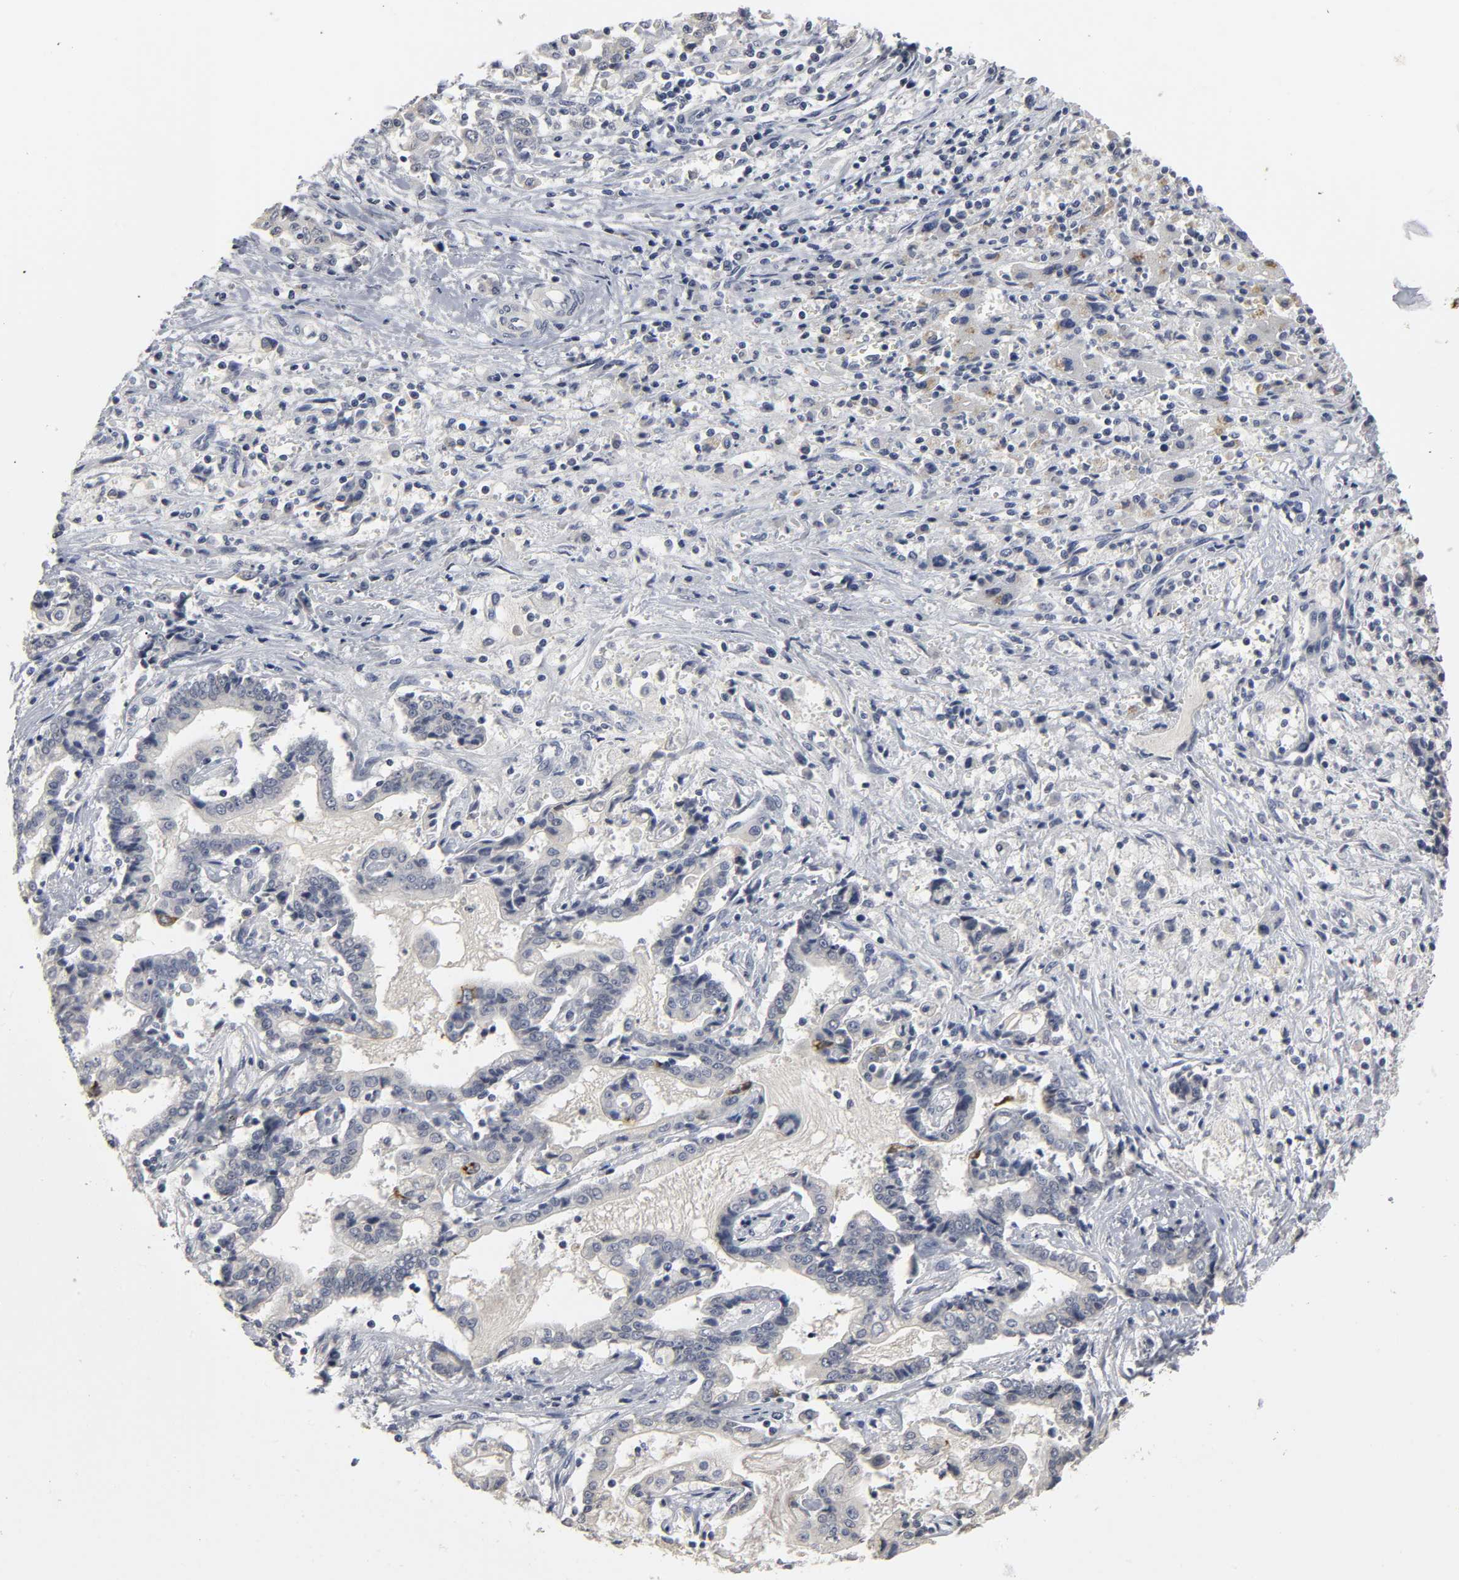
{"staining": {"intensity": "negative", "quantity": "none", "location": "none"}, "tissue": "liver cancer", "cell_type": "Tumor cells", "image_type": "cancer", "snomed": [{"axis": "morphology", "description": "Cholangiocarcinoma"}, {"axis": "topography", "description": "Liver"}], "caption": "High magnification brightfield microscopy of cholangiocarcinoma (liver) stained with DAB (brown) and counterstained with hematoxylin (blue): tumor cells show no significant expression.", "gene": "TCAP", "patient": {"sex": "male", "age": 57}}